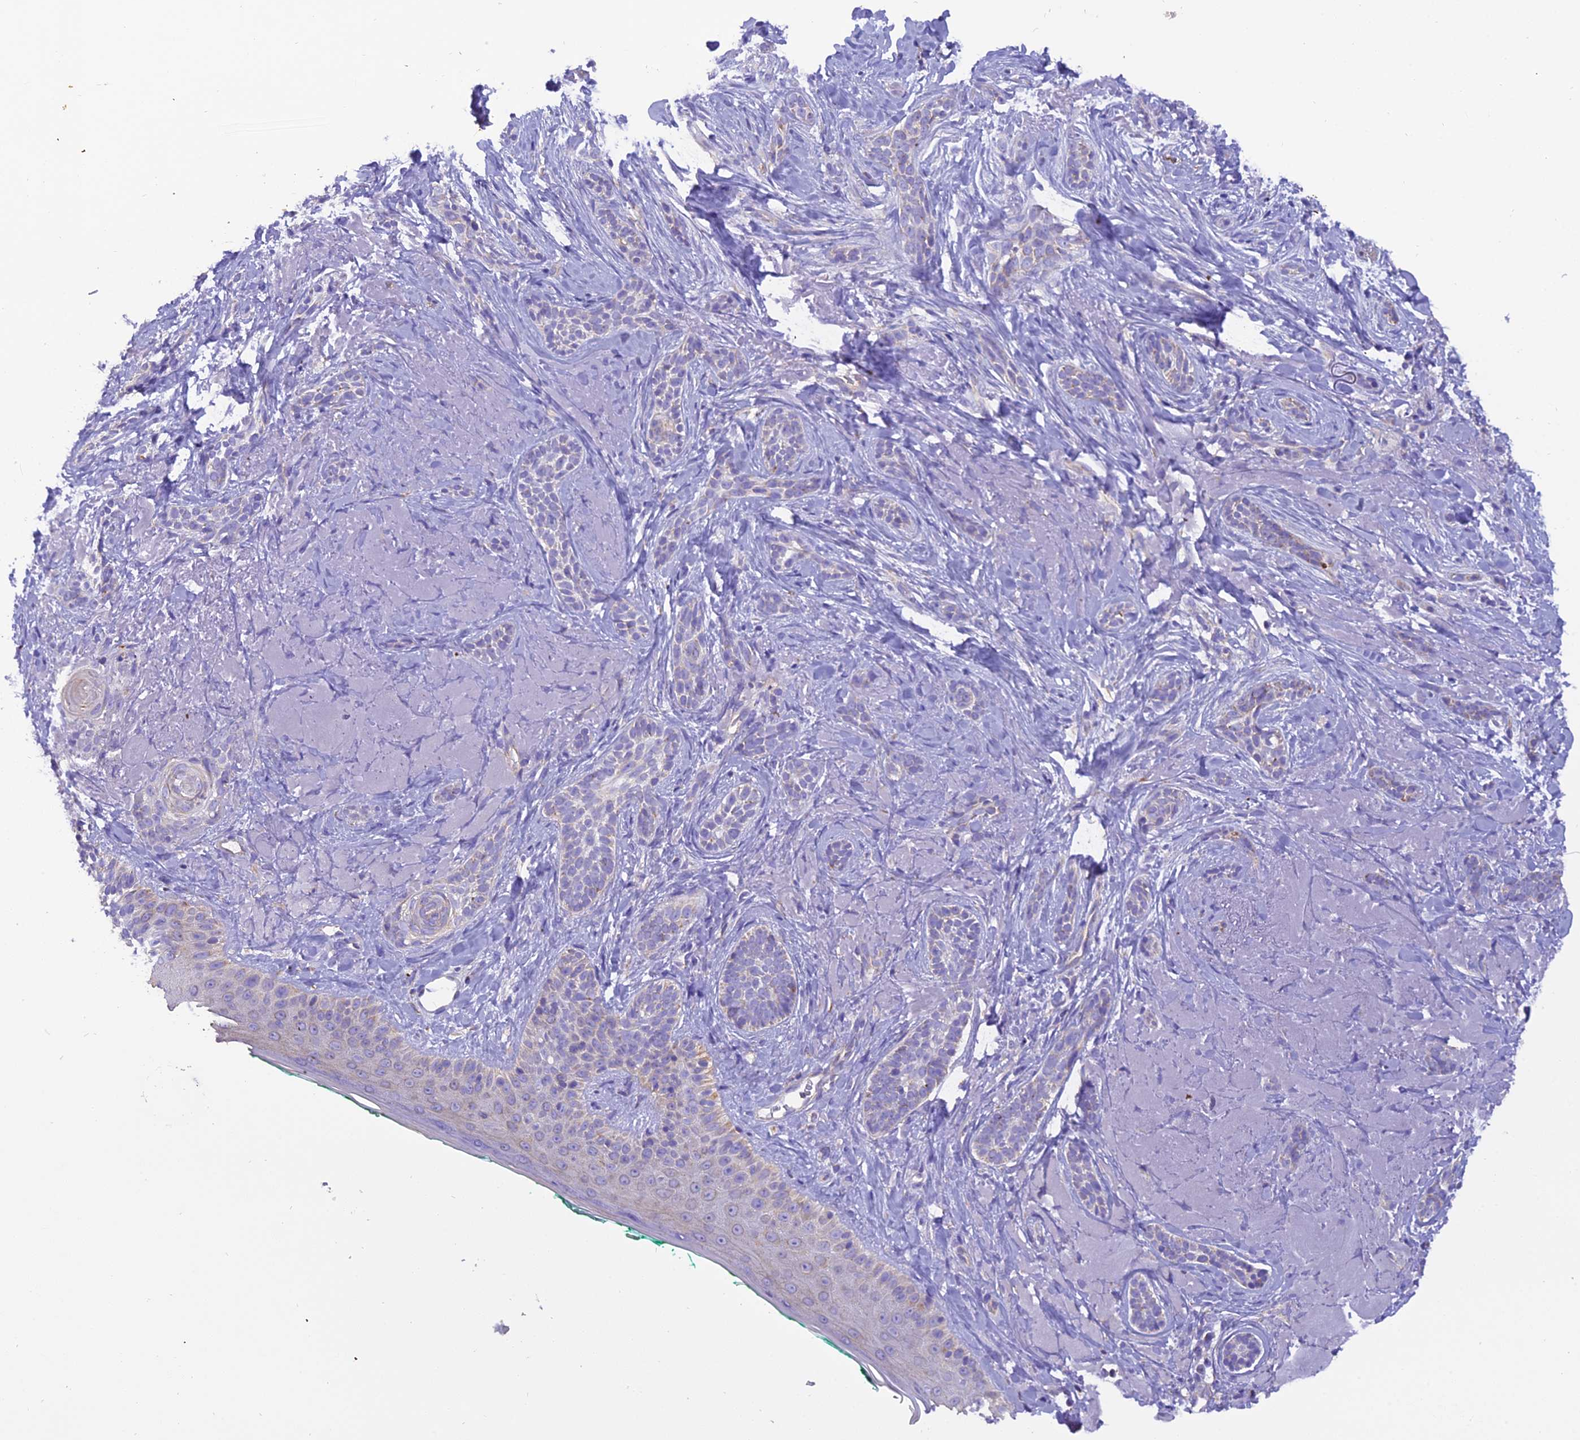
{"staining": {"intensity": "negative", "quantity": "none", "location": "none"}, "tissue": "skin cancer", "cell_type": "Tumor cells", "image_type": "cancer", "snomed": [{"axis": "morphology", "description": "Basal cell carcinoma"}, {"axis": "topography", "description": "Skin"}], "caption": "A high-resolution histopathology image shows immunohistochemistry (IHC) staining of basal cell carcinoma (skin), which demonstrates no significant expression in tumor cells. Brightfield microscopy of IHC stained with DAB (brown) and hematoxylin (blue), captured at high magnification.", "gene": "GPD1", "patient": {"sex": "male", "age": 71}}